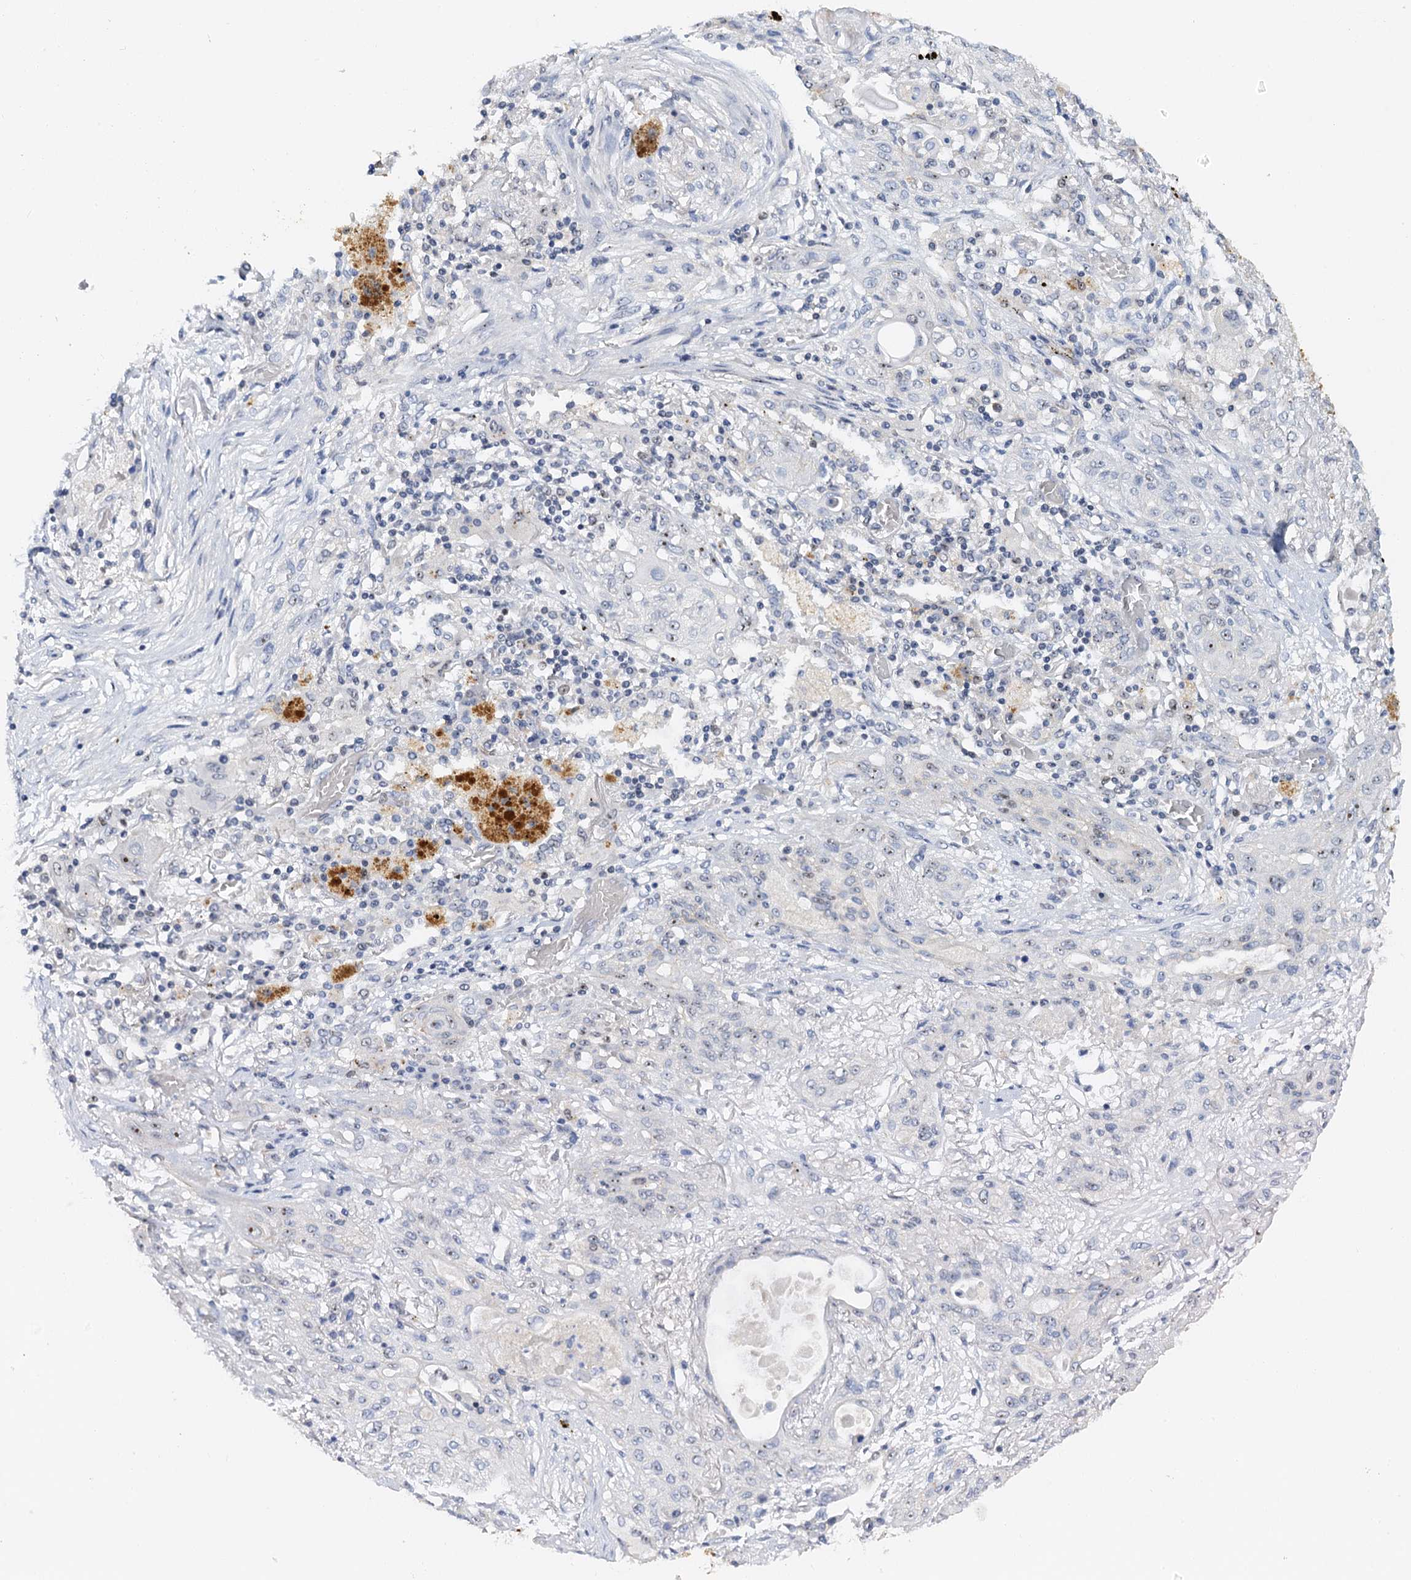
{"staining": {"intensity": "negative", "quantity": "none", "location": "none"}, "tissue": "lung cancer", "cell_type": "Tumor cells", "image_type": "cancer", "snomed": [{"axis": "morphology", "description": "Squamous cell carcinoma, NOS"}, {"axis": "topography", "description": "Lung"}], "caption": "Tumor cells show no significant protein staining in lung cancer. The staining was performed using DAB (3,3'-diaminobenzidine) to visualize the protein expression in brown, while the nuclei were stained in blue with hematoxylin (Magnification: 20x).", "gene": "NOP2", "patient": {"sex": "female", "age": 47}}